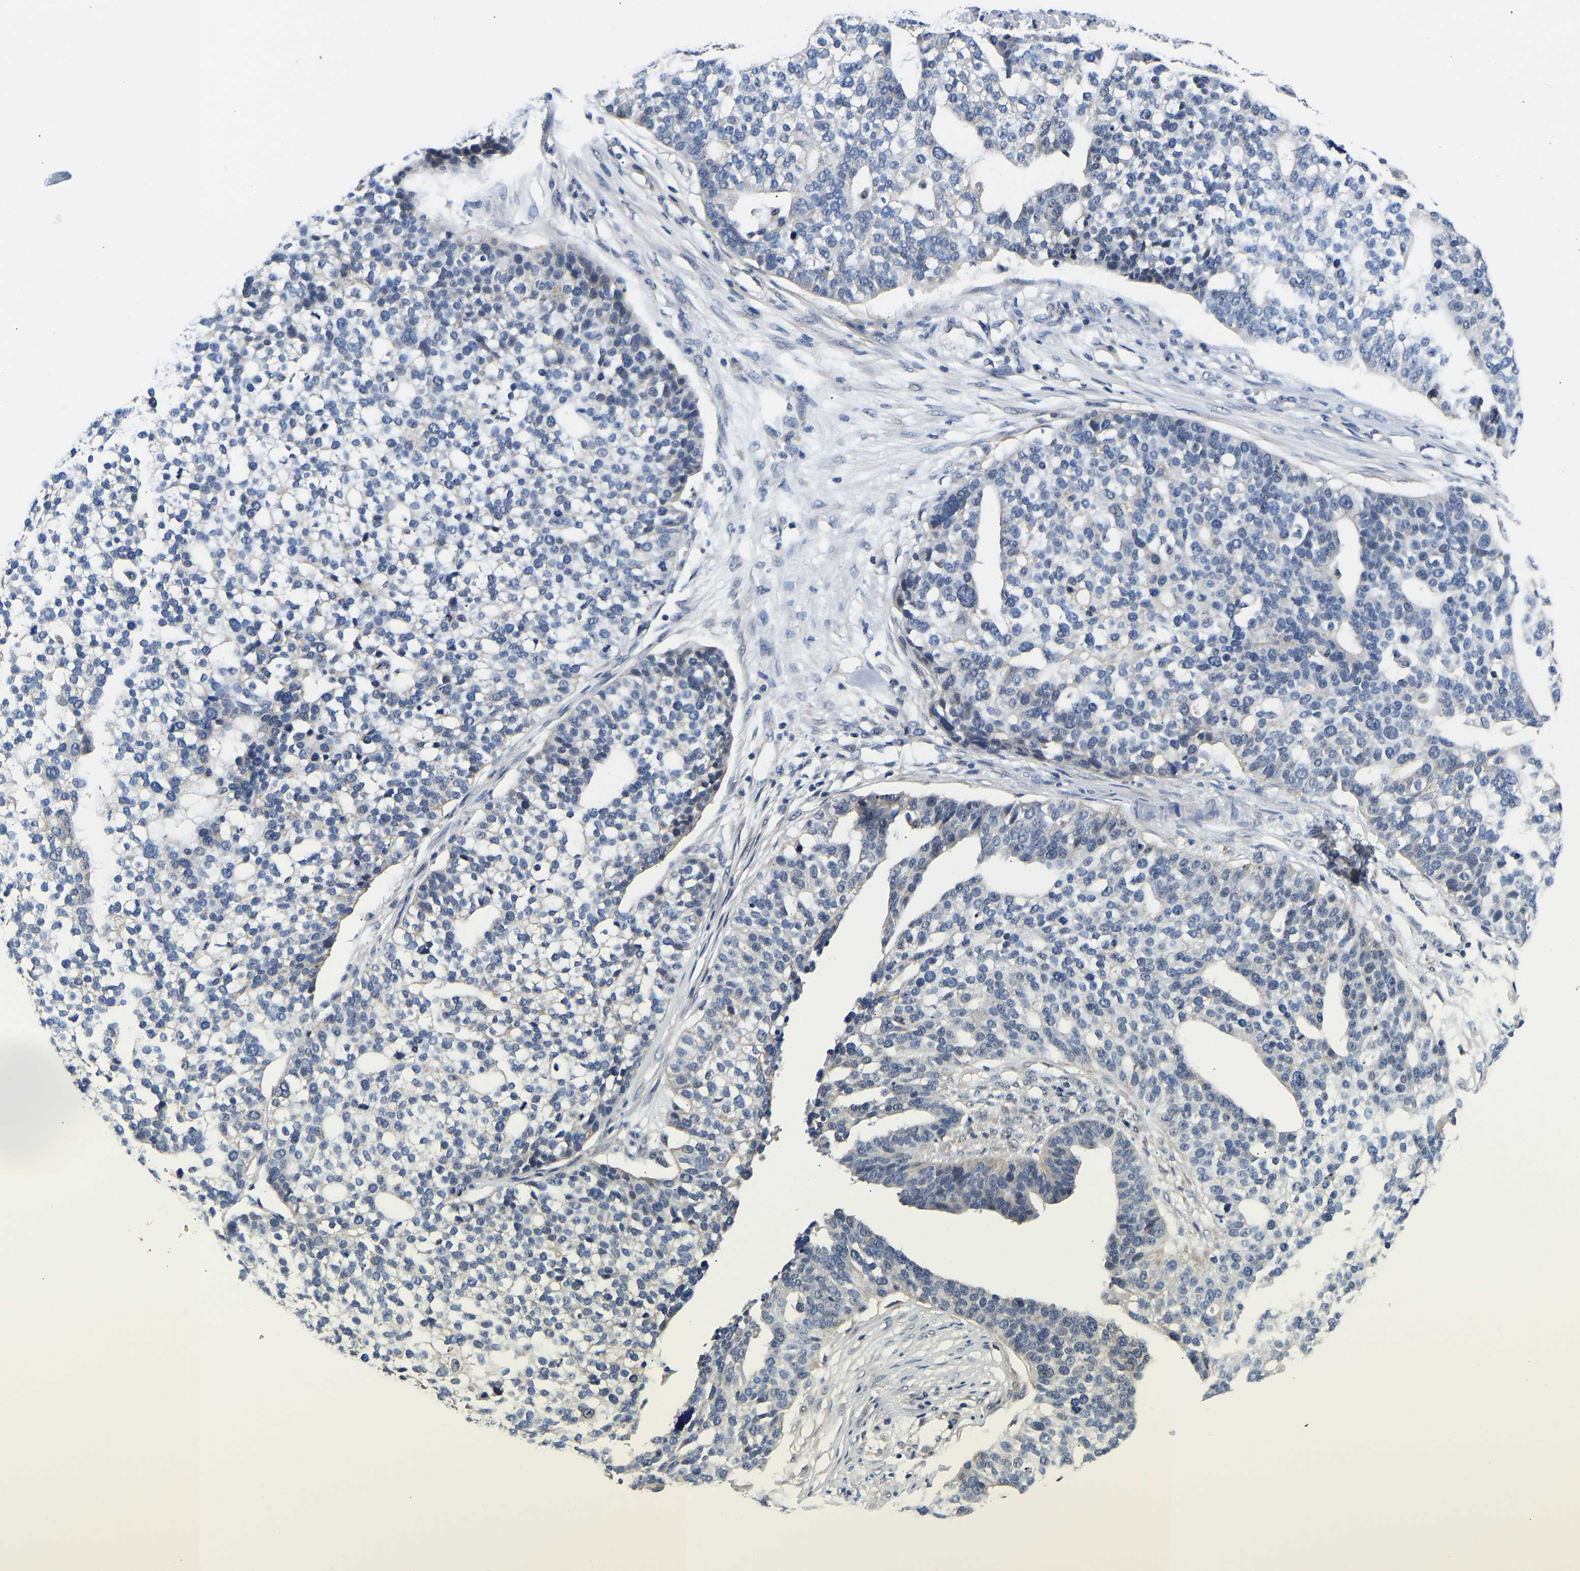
{"staining": {"intensity": "negative", "quantity": "none", "location": "none"}, "tissue": "ovarian cancer", "cell_type": "Tumor cells", "image_type": "cancer", "snomed": [{"axis": "morphology", "description": "Cystadenocarcinoma, serous, NOS"}, {"axis": "topography", "description": "Ovary"}], "caption": "Image shows no protein expression in tumor cells of serous cystadenocarcinoma (ovarian) tissue.", "gene": "METTL16", "patient": {"sex": "female", "age": 59}}